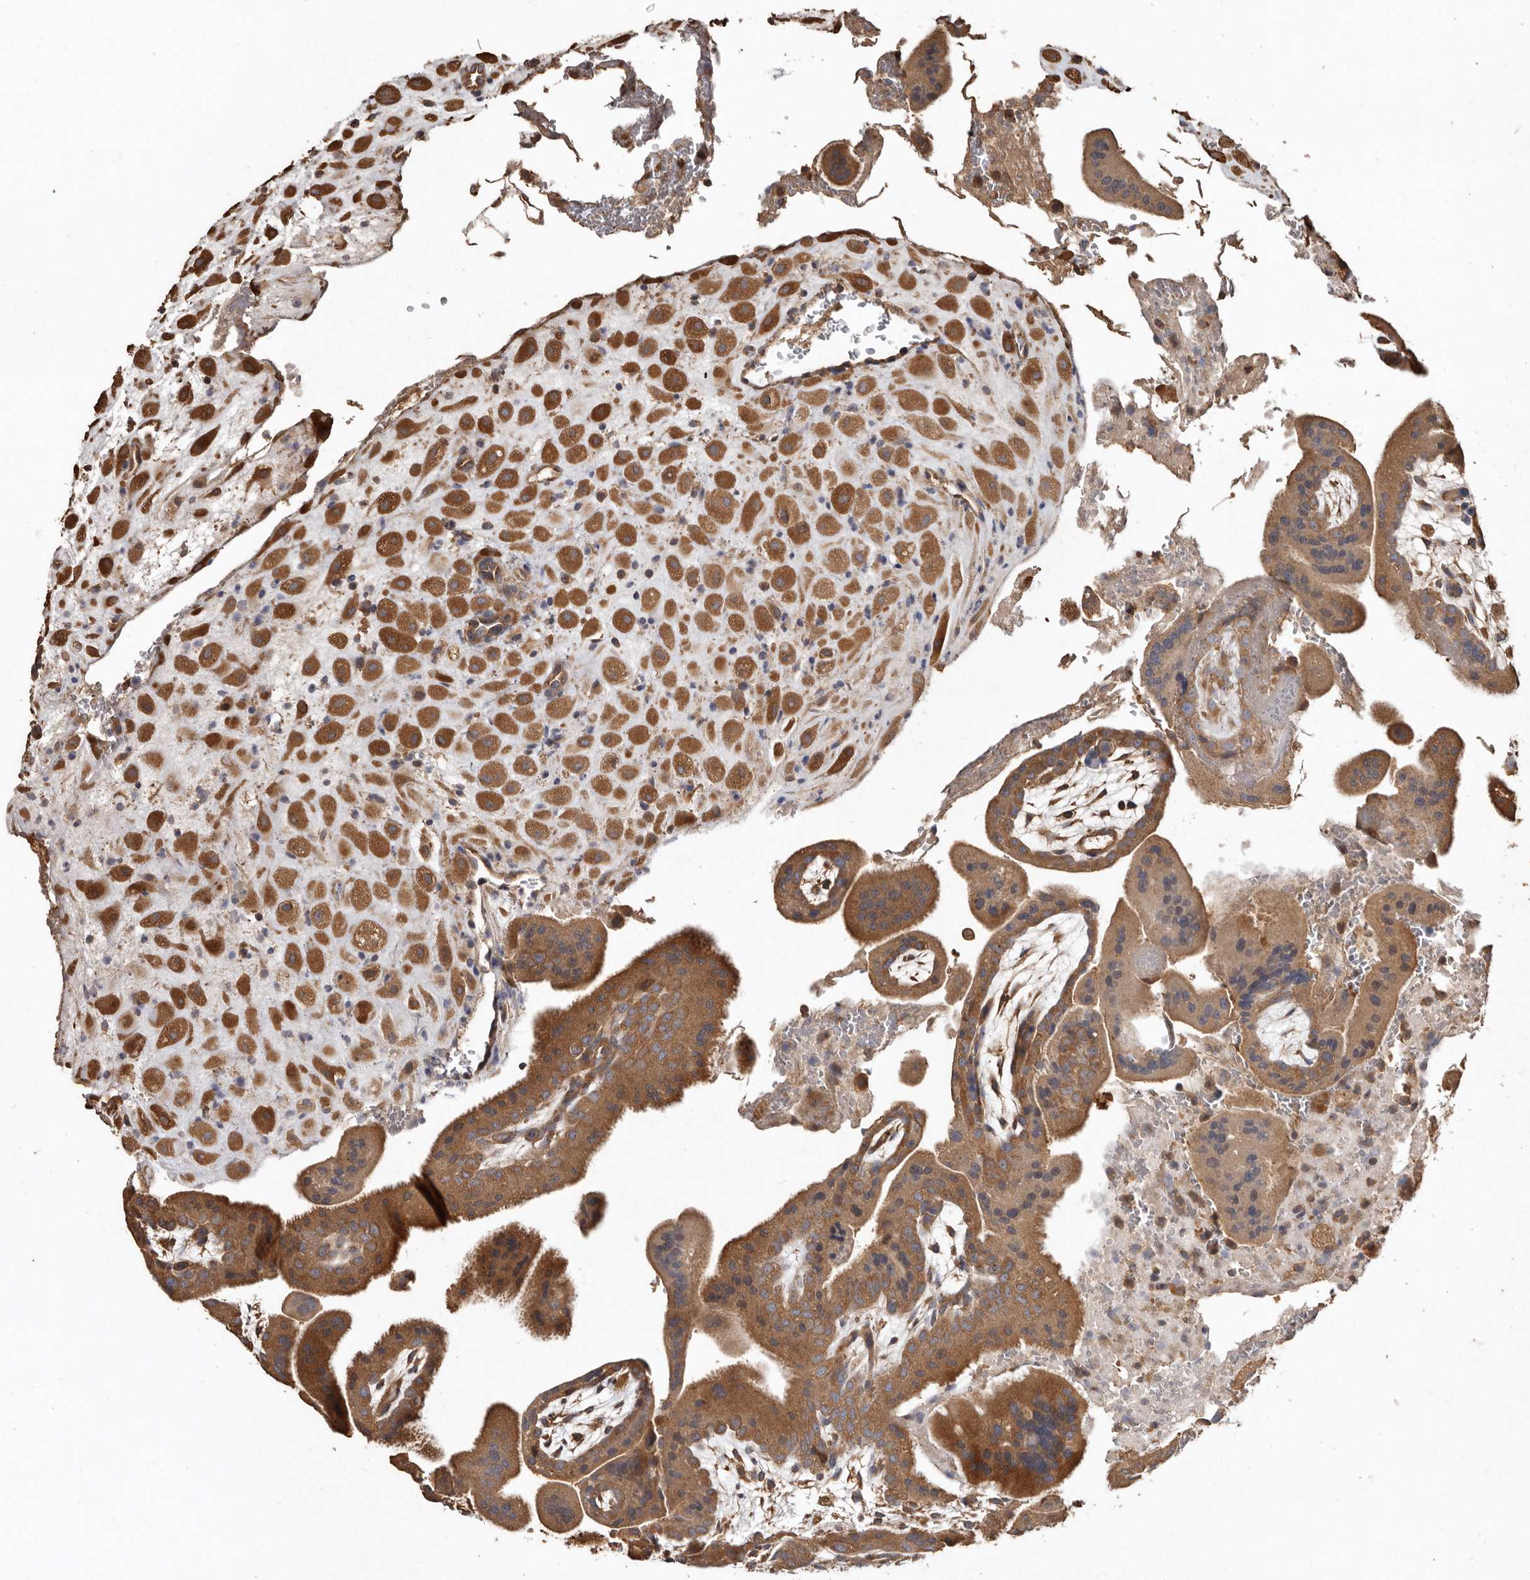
{"staining": {"intensity": "moderate", "quantity": ">75%", "location": "cytoplasmic/membranous"}, "tissue": "placenta", "cell_type": "Decidual cells", "image_type": "normal", "snomed": [{"axis": "morphology", "description": "Normal tissue, NOS"}, {"axis": "topography", "description": "Placenta"}], "caption": "This histopathology image demonstrates IHC staining of unremarkable human placenta, with medium moderate cytoplasmic/membranous positivity in approximately >75% of decidual cells.", "gene": "FLCN", "patient": {"sex": "female", "age": 35}}